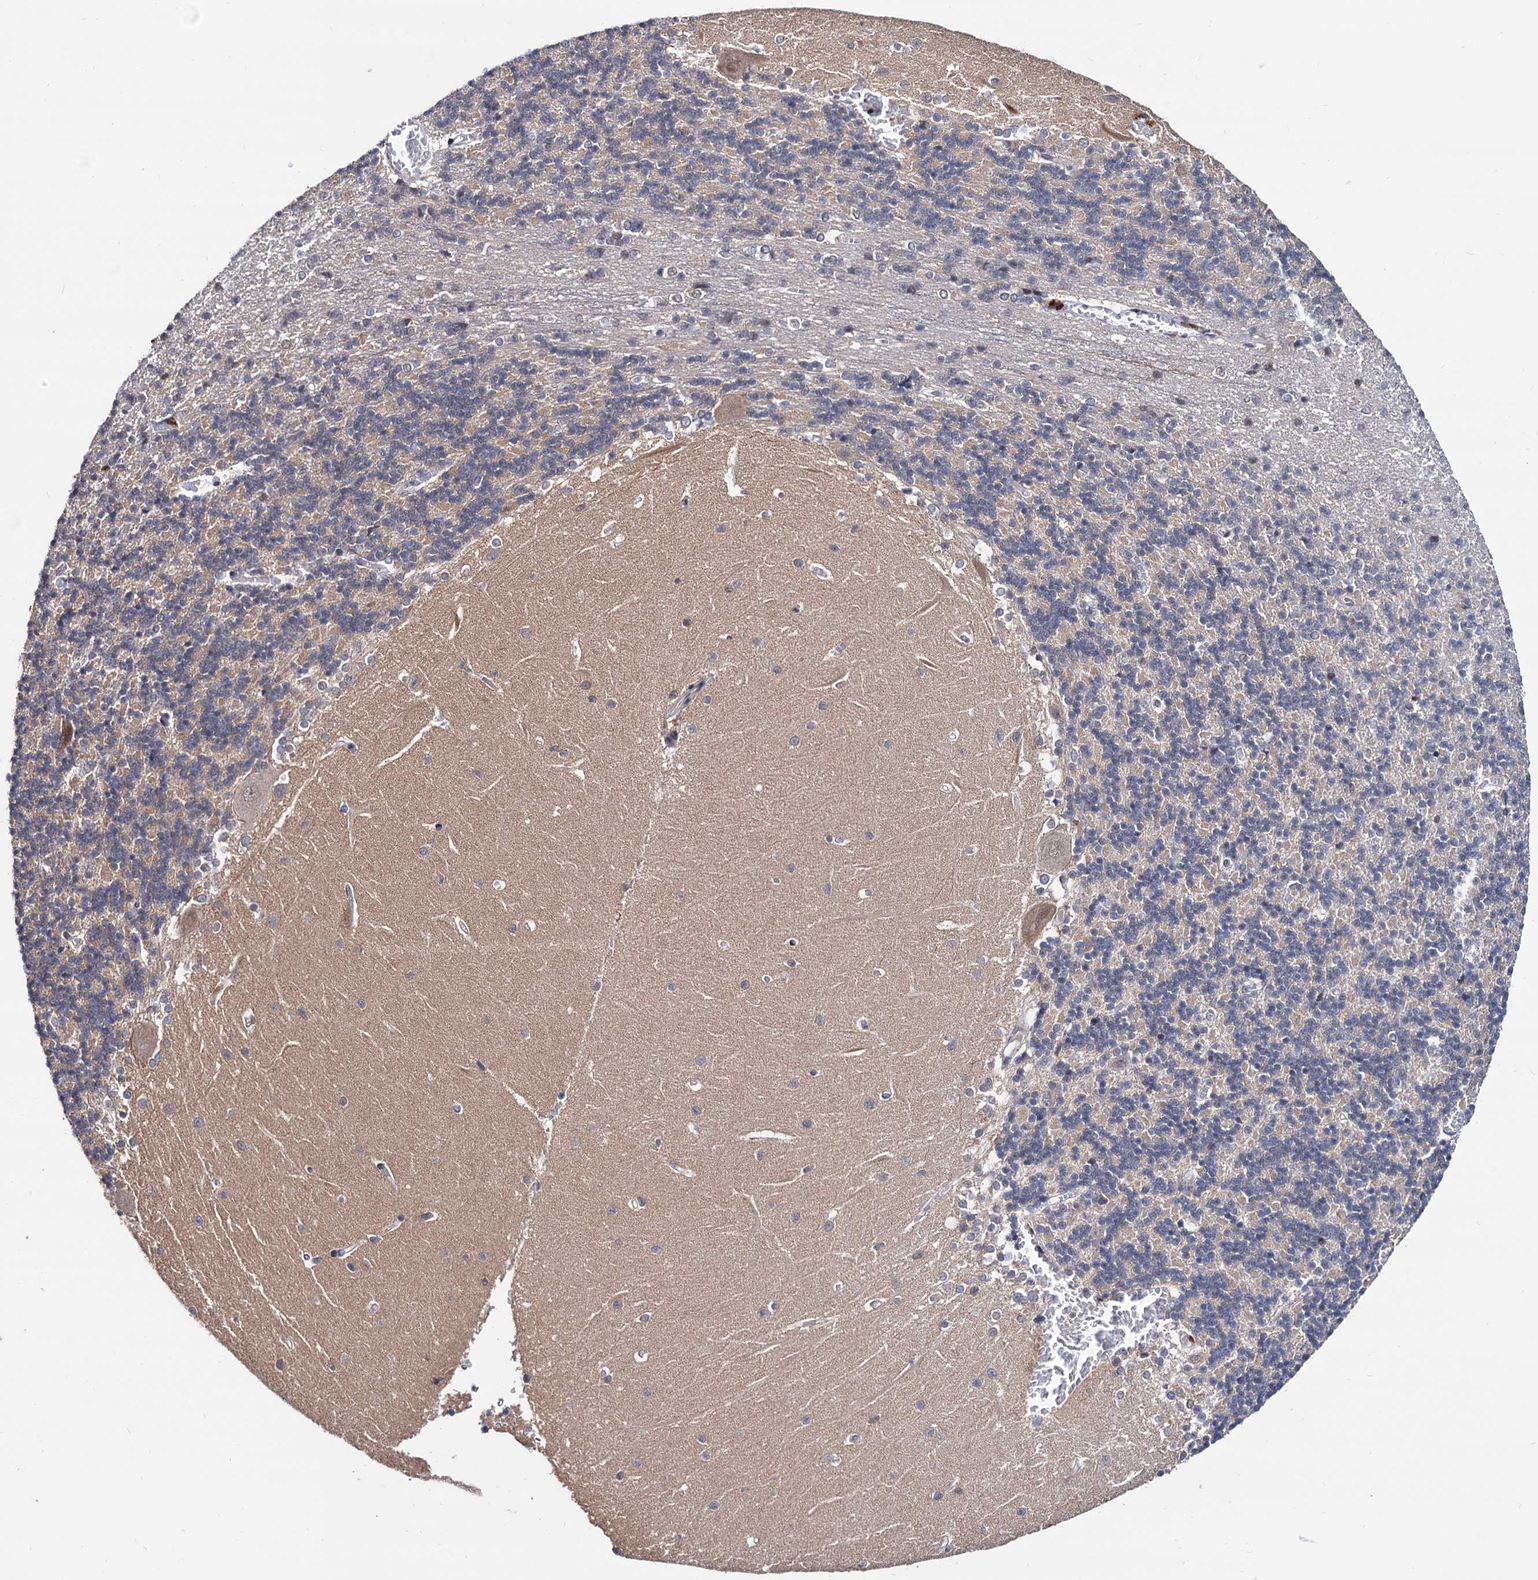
{"staining": {"intensity": "negative", "quantity": "none", "location": "none"}, "tissue": "cerebellum", "cell_type": "Cells in granular layer", "image_type": "normal", "snomed": [{"axis": "morphology", "description": "Normal tissue, NOS"}, {"axis": "topography", "description": "Cerebellum"}], "caption": "This is an immunohistochemistry (IHC) micrograph of benign cerebellum. There is no positivity in cells in granular layer.", "gene": "RNASEH2B", "patient": {"sex": "male", "age": 37}}